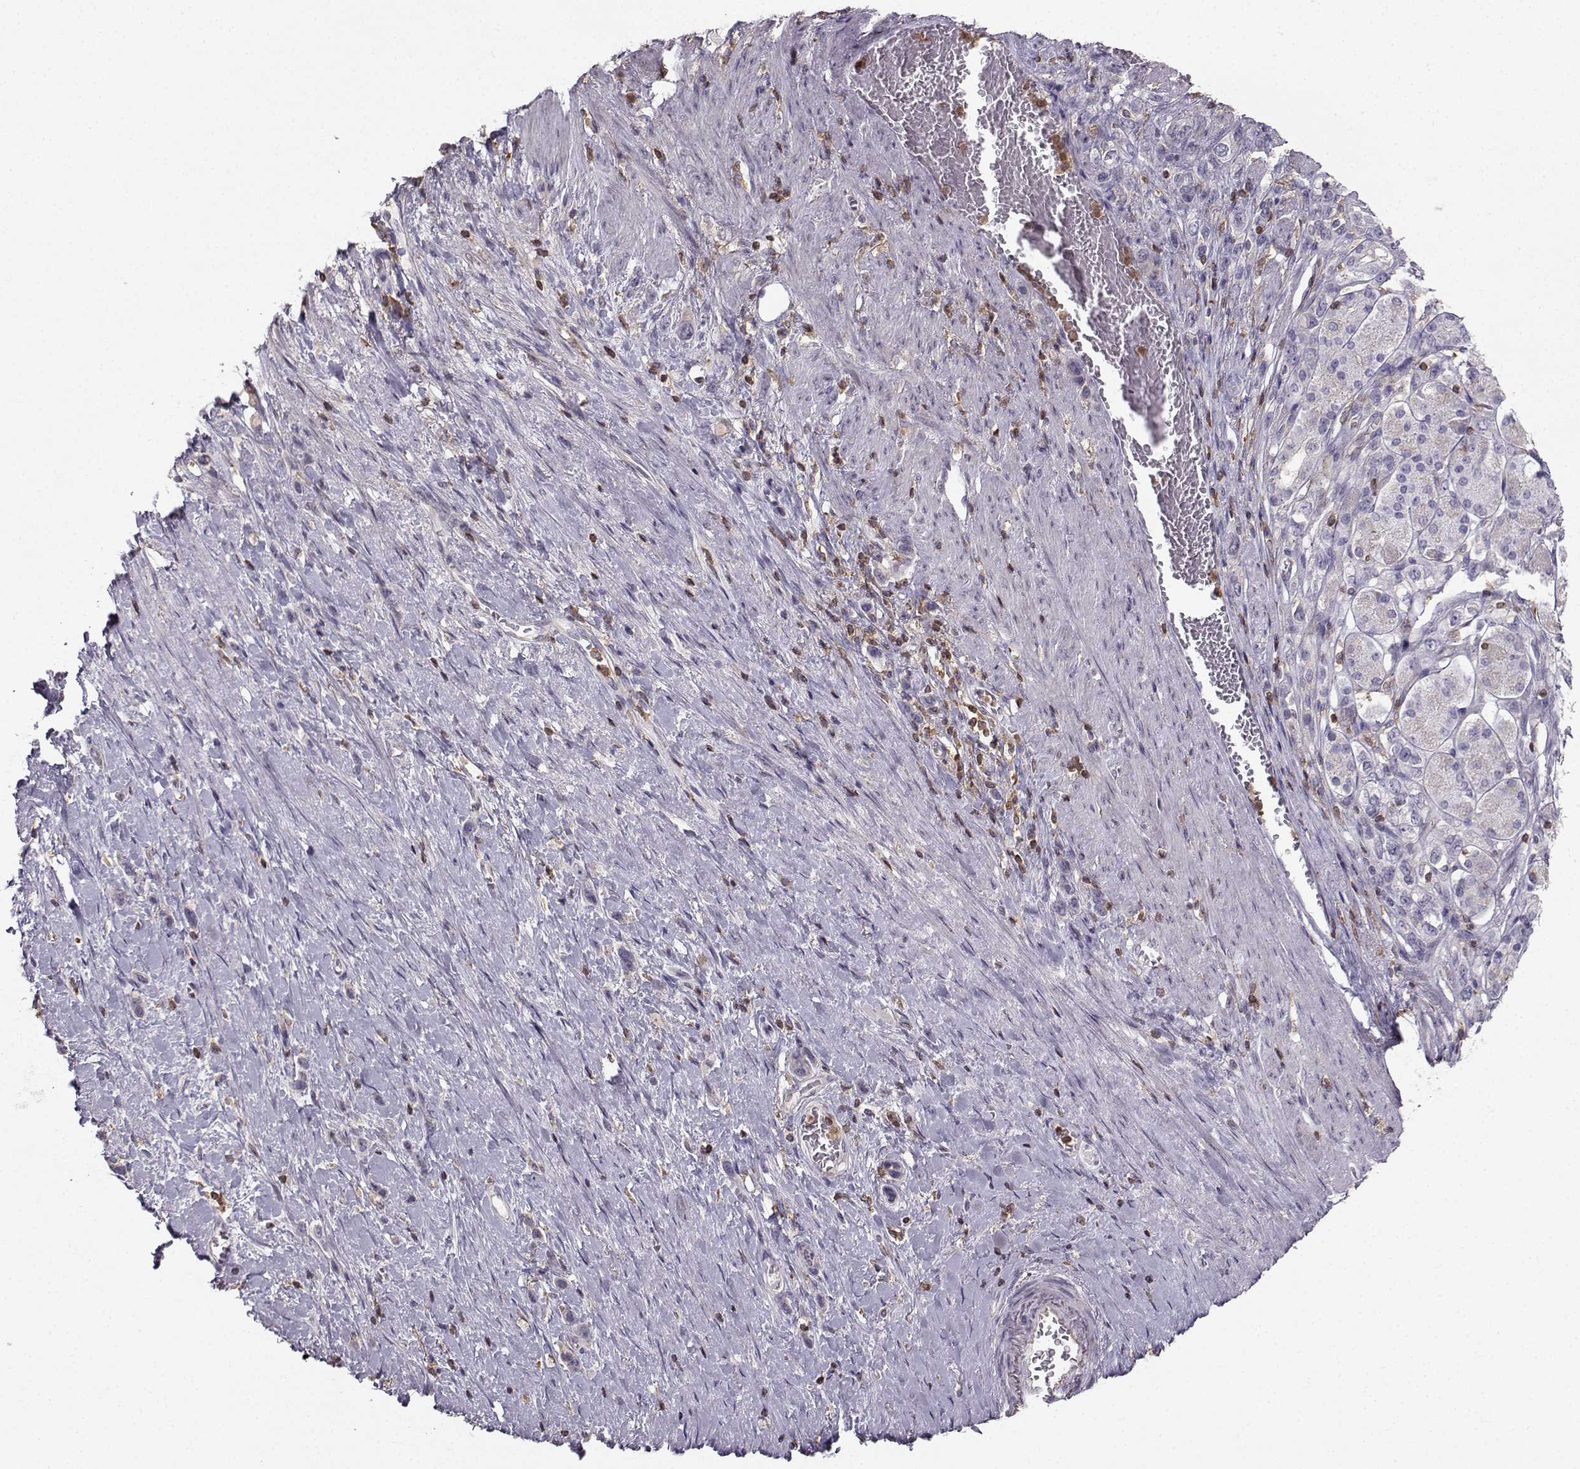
{"staining": {"intensity": "negative", "quantity": "none", "location": "none"}, "tissue": "stomach cancer", "cell_type": "Tumor cells", "image_type": "cancer", "snomed": [{"axis": "morphology", "description": "Normal tissue, NOS"}, {"axis": "morphology", "description": "Adenocarcinoma, NOS"}, {"axis": "morphology", "description": "Adenocarcinoma, High grade"}, {"axis": "topography", "description": "Stomach, upper"}, {"axis": "topography", "description": "Stomach"}], "caption": "DAB immunohistochemical staining of human stomach cancer (adenocarcinoma (high-grade)) displays no significant positivity in tumor cells.", "gene": "ZBTB32", "patient": {"sex": "female", "age": 65}}